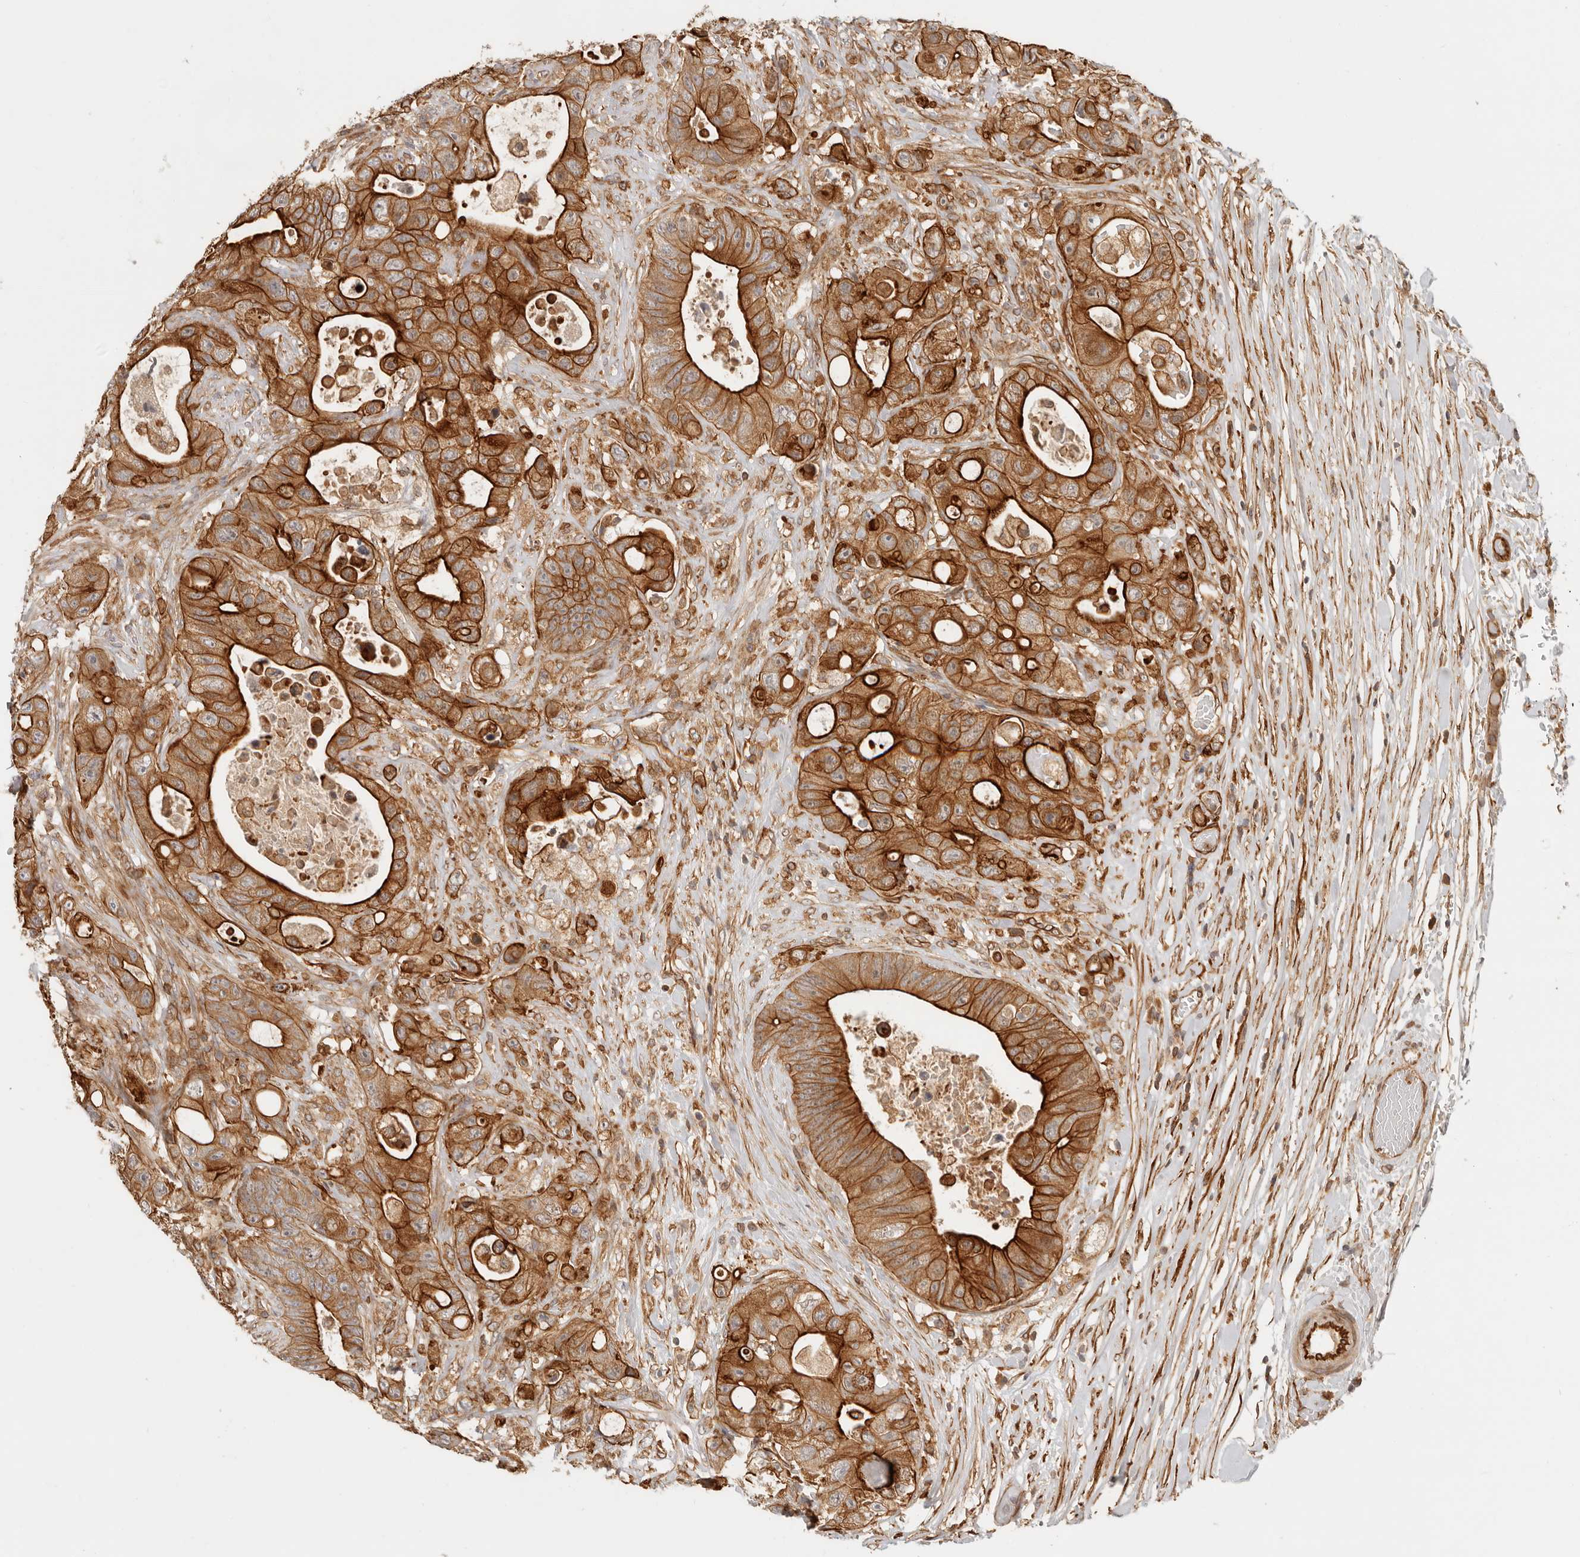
{"staining": {"intensity": "strong", "quantity": ">75%", "location": "cytoplasmic/membranous"}, "tissue": "colorectal cancer", "cell_type": "Tumor cells", "image_type": "cancer", "snomed": [{"axis": "morphology", "description": "Adenocarcinoma, NOS"}, {"axis": "topography", "description": "Colon"}], "caption": "Adenocarcinoma (colorectal) stained with DAB immunohistochemistry displays high levels of strong cytoplasmic/membranous staining in about >75% of tumor cells. (Stains: DAB (3,3'-diaminobenzidine) in brown, nuclei in blue, Microscopy: brightfield microscopy at high magnification).", "gene": "UFSP1", "patient": {"sex": "female", "age": 46}}